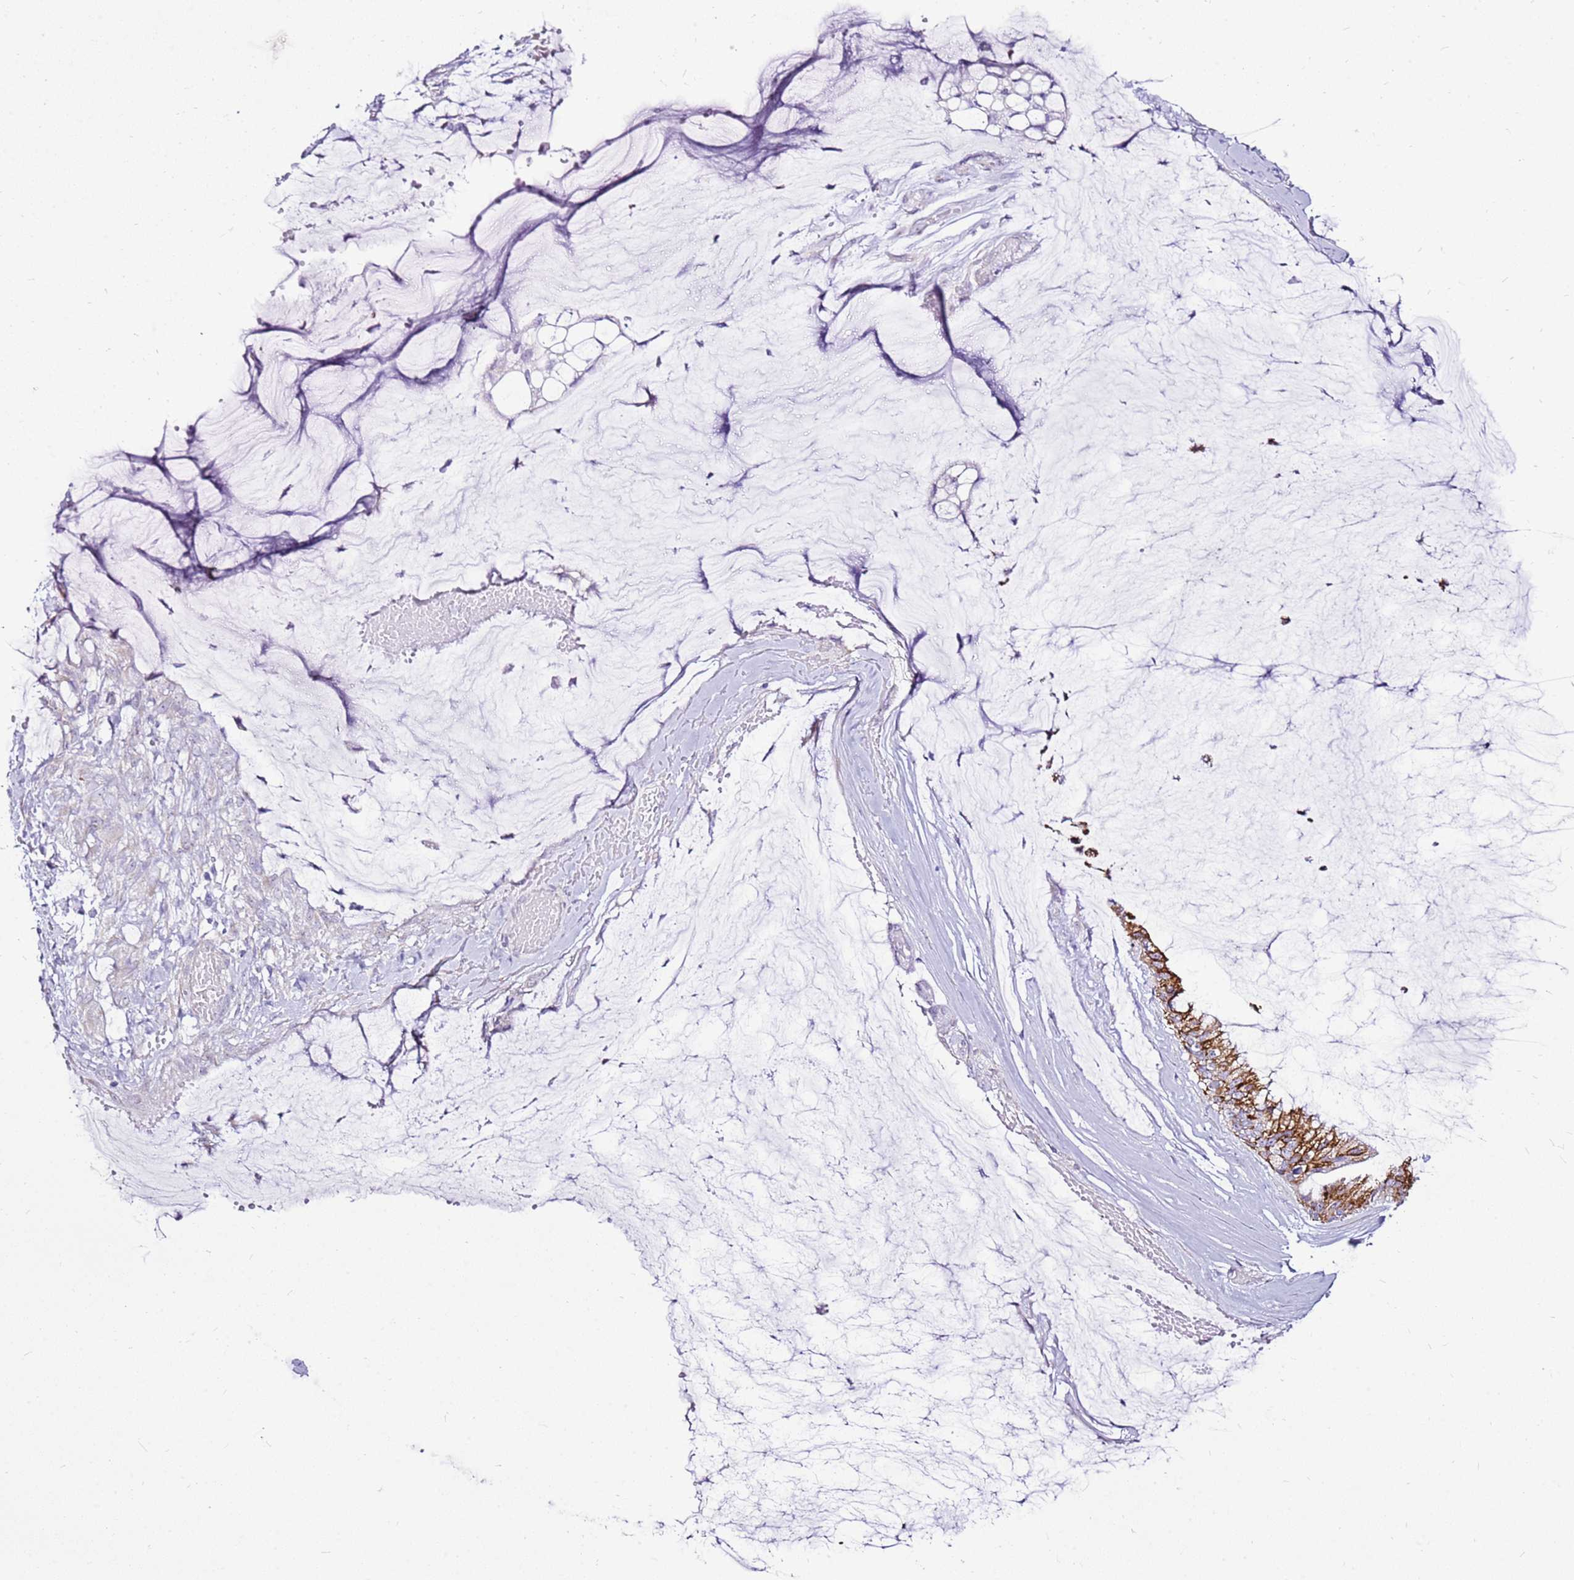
{"staining": {"intensity": "moderate", "quantity": "25%-75%", "location": "cytoplasmic/membranous"}, "tissue": "ovarian cancer", "cell_type": "Tumor cells", "image_type": "cancer", "snomed": [{"axis": "morphology", "description": "Cystadenocarcinoma, mucinous, NOS"}, {"axis": "topography", "description": "Ovary"}], "caption": "Brown immunohistochemical staining in ovarian cancer exhibits moderate cytoplasmic/membranous expression in approximately 25%-75% of tumor cells.", "gene": "SLC38A5", "patient": {"sex": "female", "age": 39}}